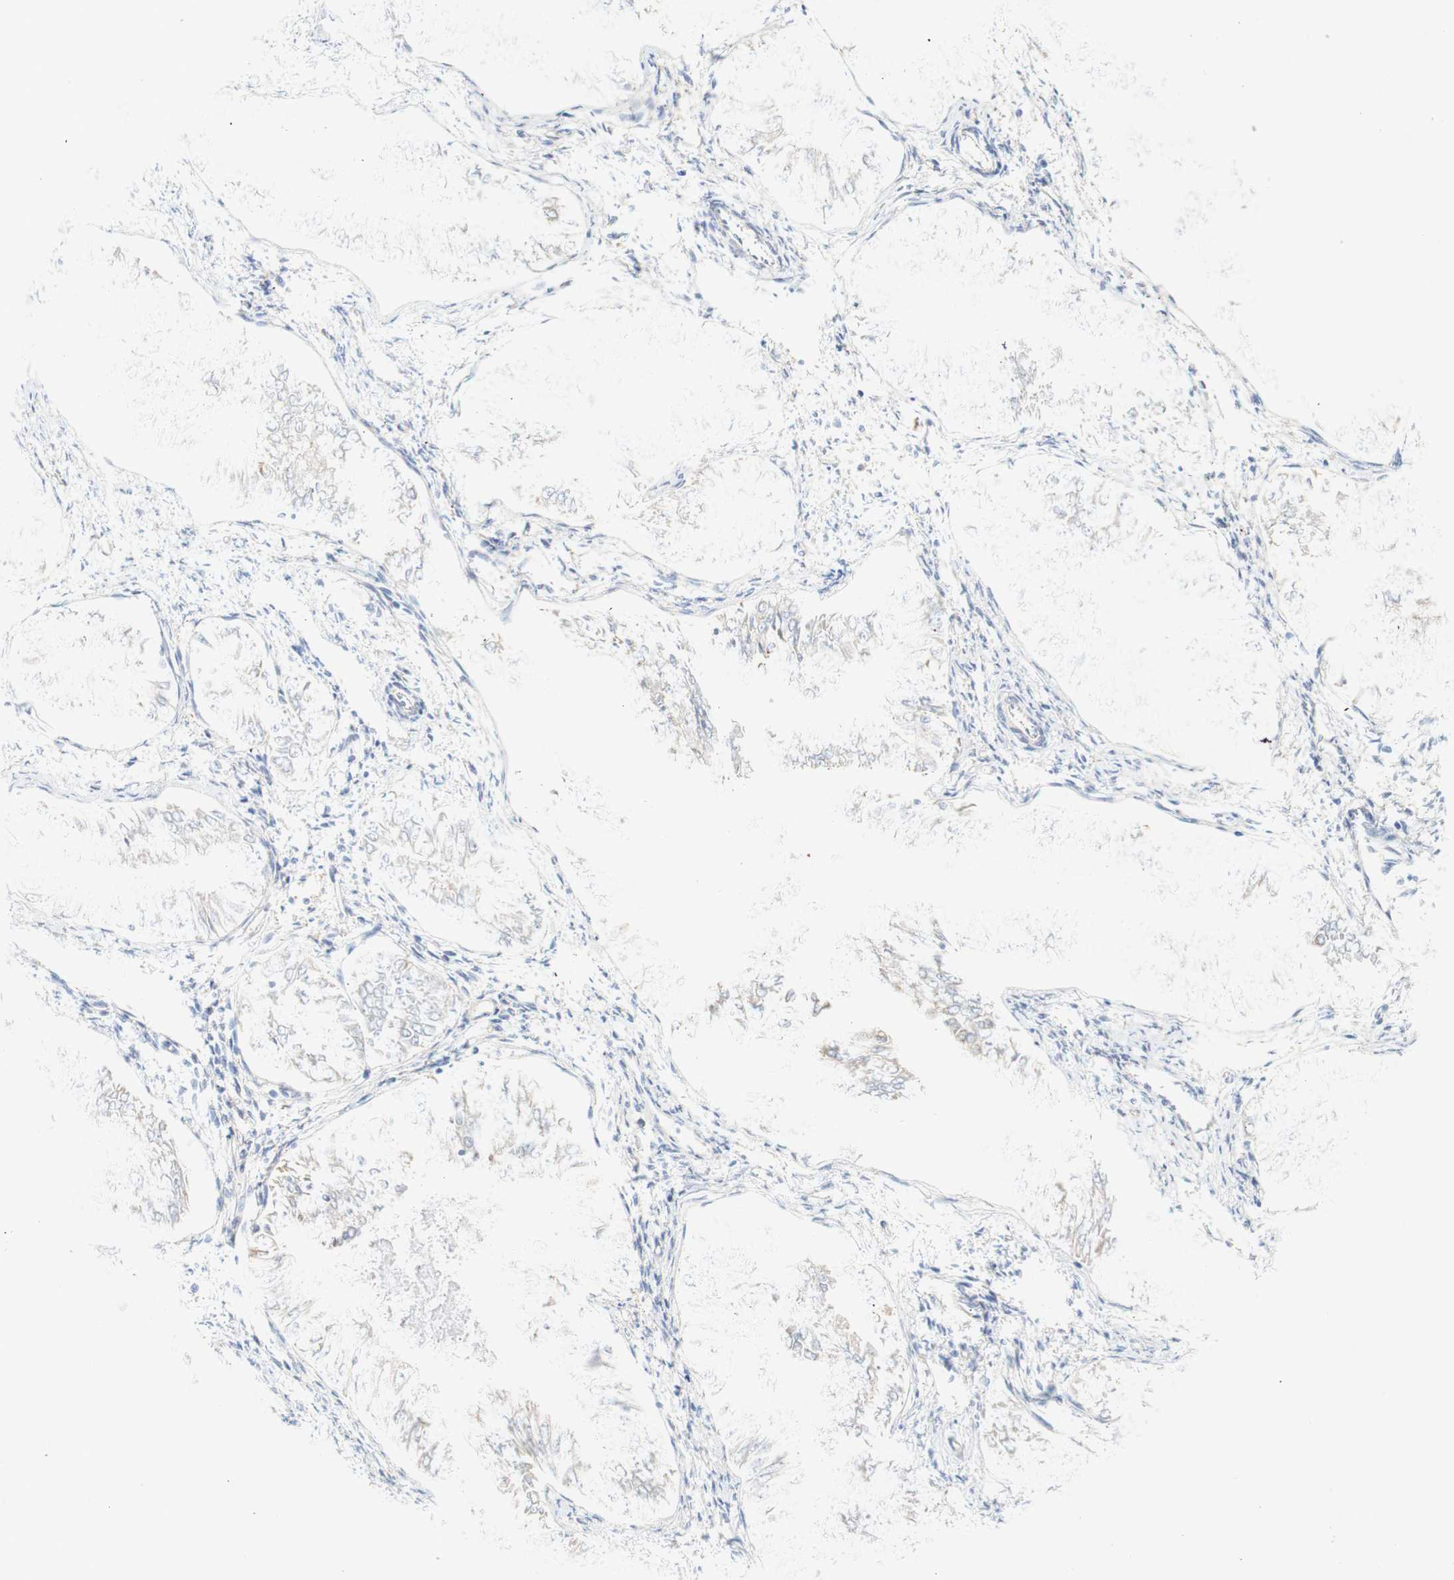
{"staining": {"intensity": "negative", "quantity": "none", "location": "none"}, "tissue": "endometrial cancer", "cell_type": "Tumor cells", "image_type": "cancer", "snomed": [{"axis": "morphology", "description": "Adenocarcinoma, NOS"}, {"axis": "topography", "description": "Endometrium"}], "caption": "This is an IHC histopathology image of human endometrial cancer. There is no positivity in tumor cells.", "gene": "PCDH7", "patient": {"sex": "female", "age": 53}}